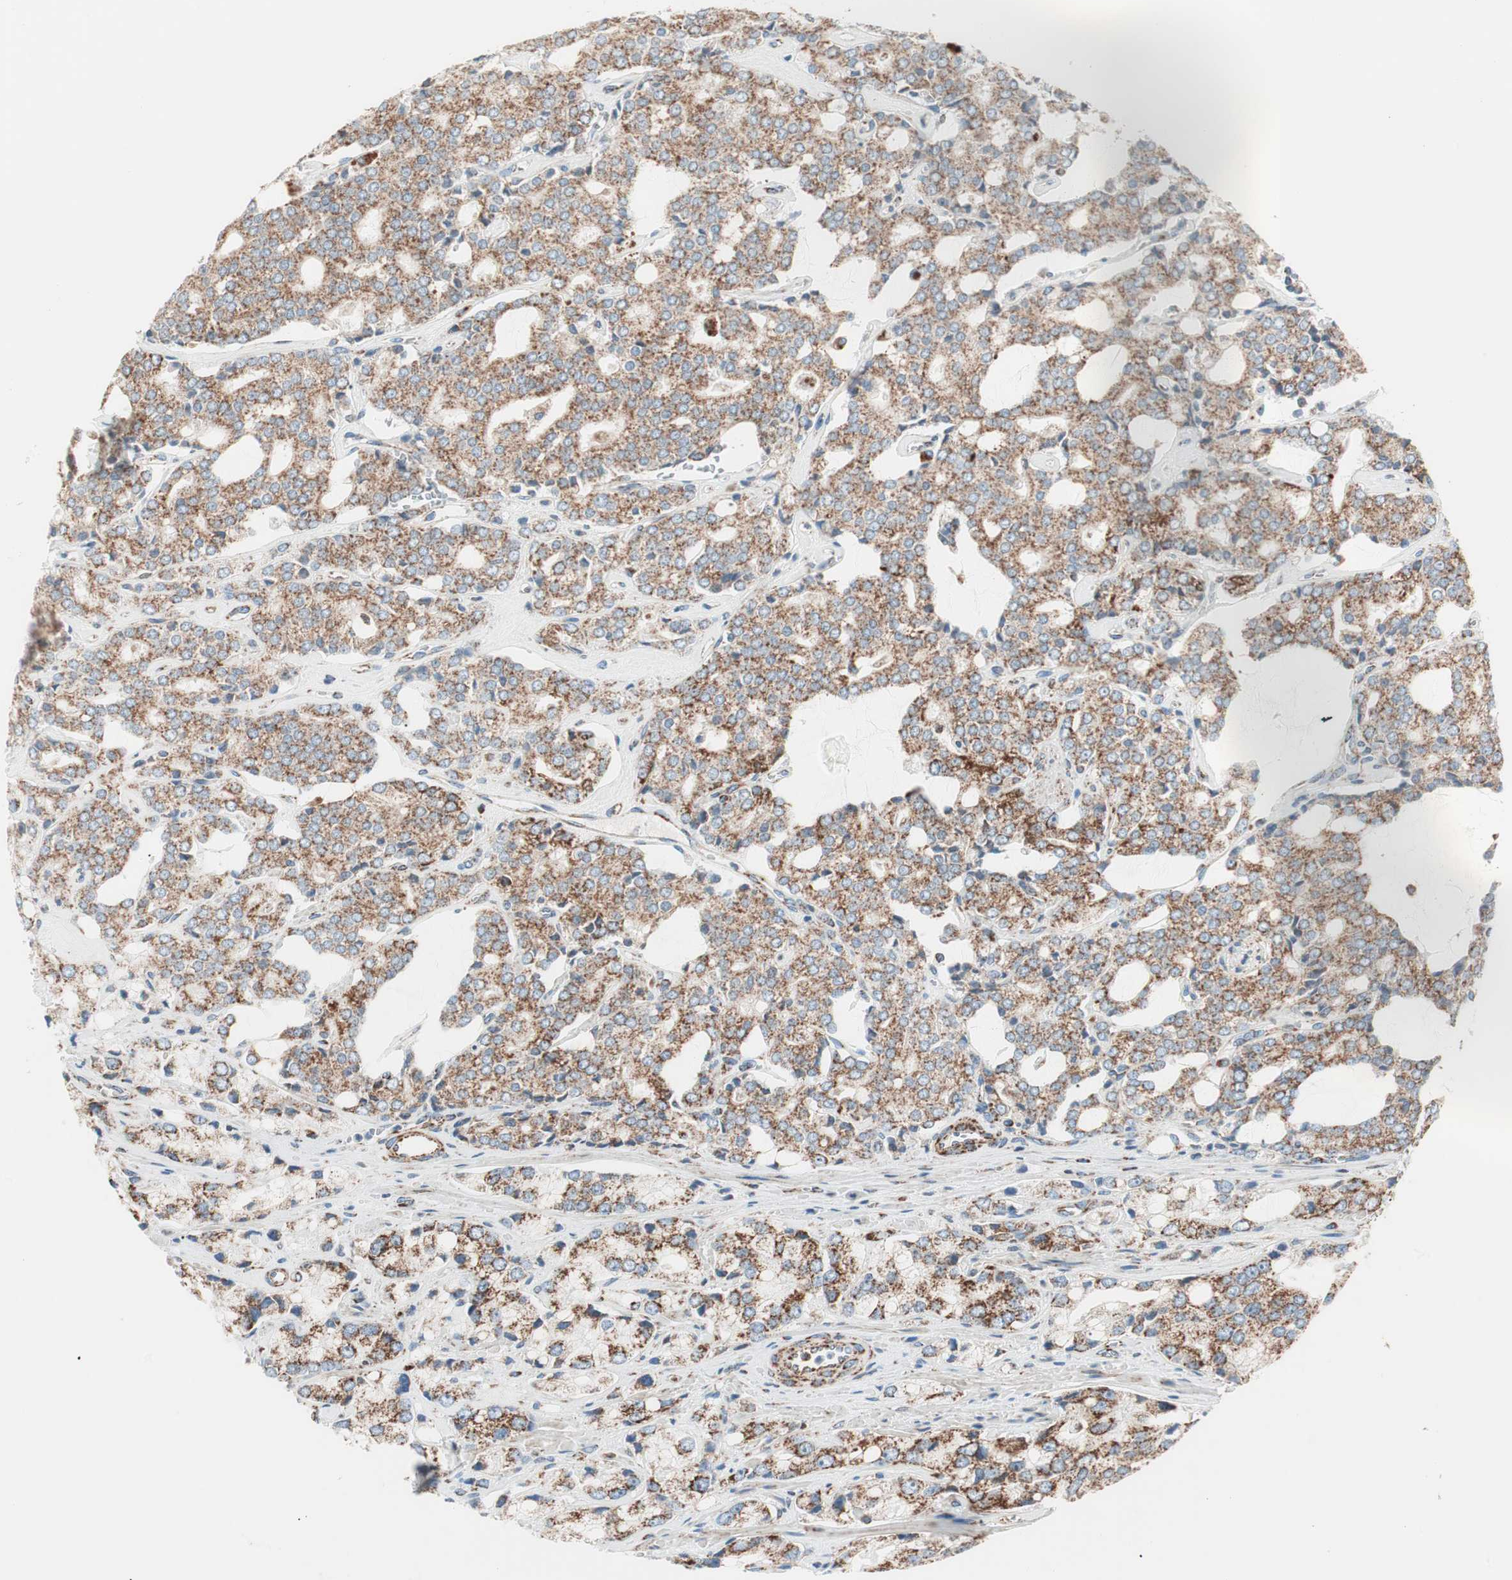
{"staining": {"intensity": "moderate", "quantity": ">75%", "location": "cytoplasmic/membranous"}, "tissue": "prostate cancer", "cell_type": "Tumor cells", "image_type": "cancer", "snomed": [{"axis": "morphology", "description": "Adenocarcinoma, High grade"}, {"axis": "topography", "description": "Prostate"}], "caption": "Prostate cancer stained with IHC demonstrates moderate cytoplasmic/membranous staining in about >75% of tumor cells. The protein is stained brown, and the nuclei are stained in blue (DAB IHC with brightfield microscopy, high magnification).", "gene": "TOMM20", "patient": {"sex": "male", "age": 67}}